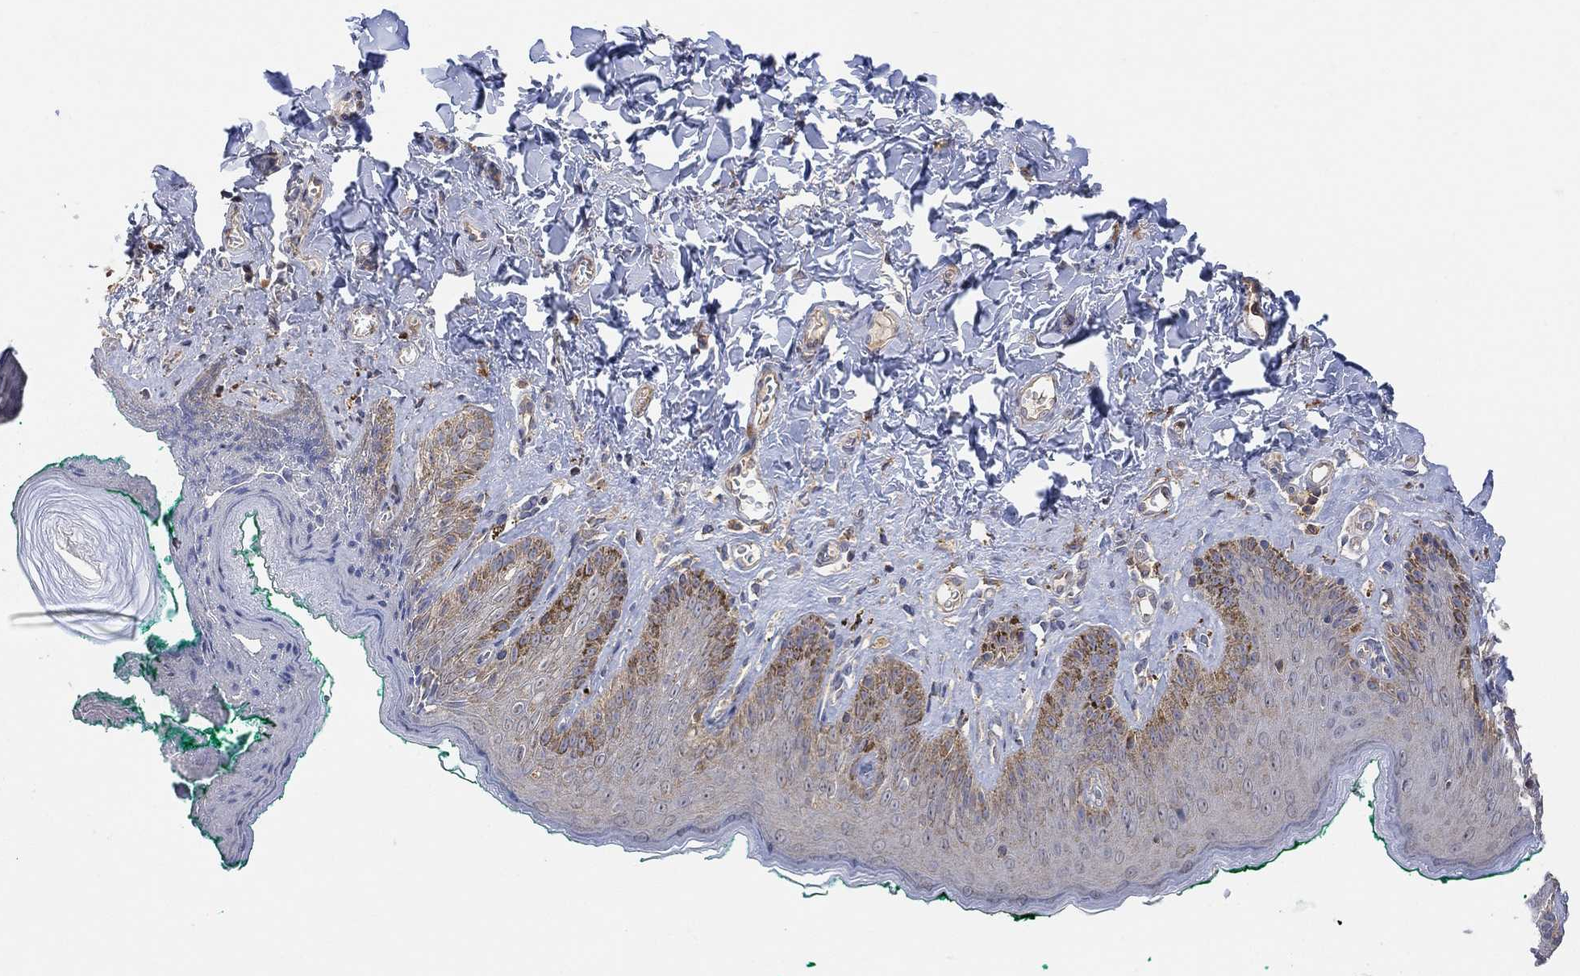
{"staining": {"intensity": "weak", "quantity": "25%-75%", "location": "cytoplasmic/membranous"}, "tissue": "skin", "cell_type": "Epidermal cells", "image_type": "normal", "snomed": [{"axis": "morphology", "description": "Normal tissue, NOS"}, {"axis": "topography", "description": "Vulva"}], "caption": "Immunohistochemistry (IHC) (DAB (3,3'-diaminobenzidine)) staining of benign skin reveals weak cytoplasmic/membranous protein positivity in about 25%-75% of epidermal cells.", "gene": "BLOC1S3", "patient": {"sex": "female", "age": 66}}